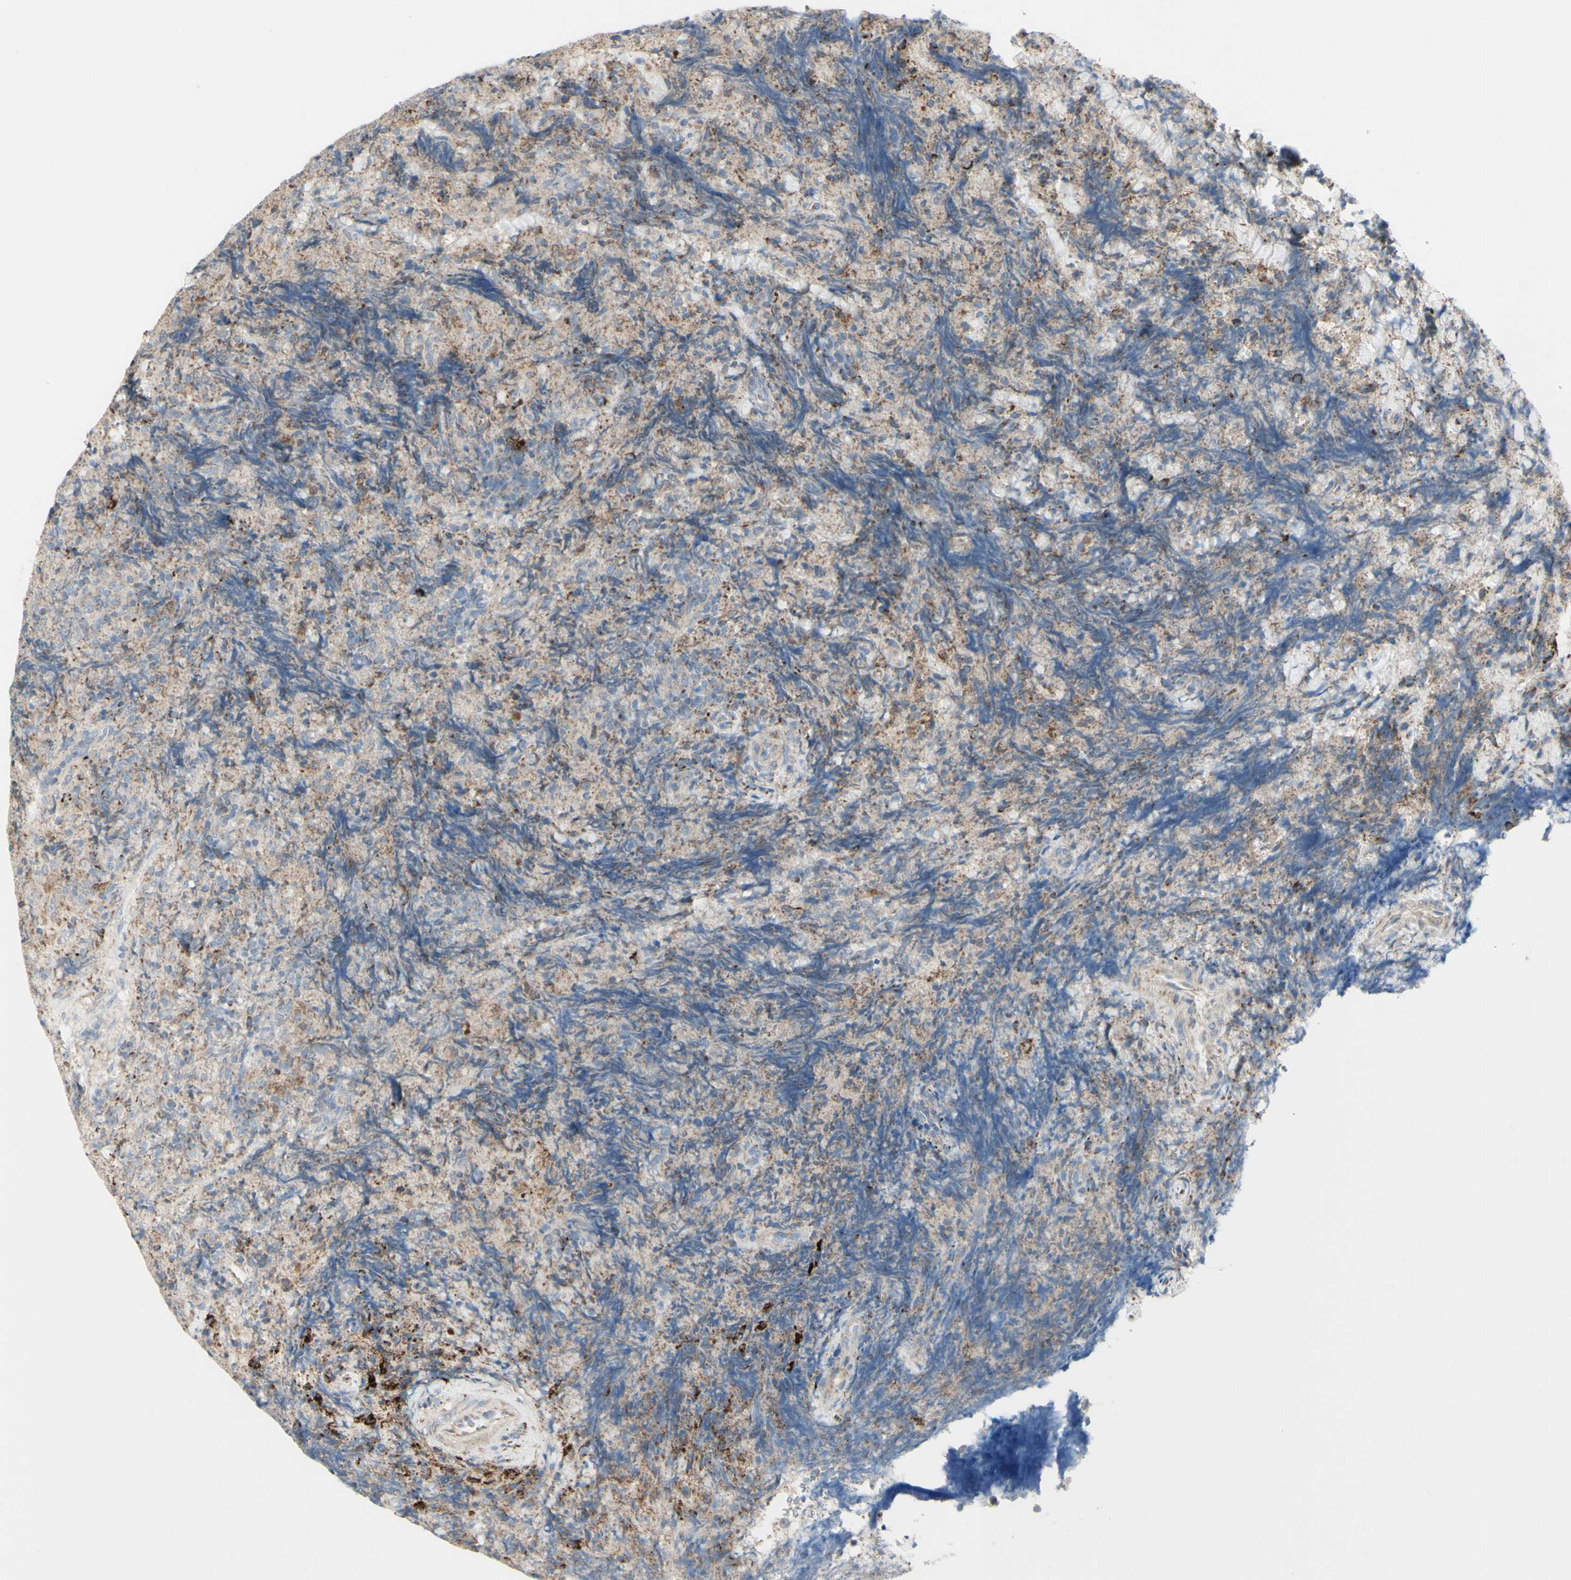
{"staining": {"intensity": "weak", "quantity": "<25%", "location": "cytoplasmic/membranous"}, "tissue": "lymphoma", "cell_type": "Tumor cells", "image_type": "cancer", "snomed": [{"axis": "morphology", "description": "Malignant lymphoma, non-Hodgkin's type, High grade"}, {"axis": "topography", "description": "Tonsil"}], "caption": "This is a photomicrograph of immunohistochemistry staining of lymphoma, which shows no expression in tumor cells. (DAB (3,3'-diaminobenzidine) immunohistochemistry (IHC) with hematoxylin counter stain).", "gene": "CNTNAP1", "patient": {"sex": "female", "age": 36}}